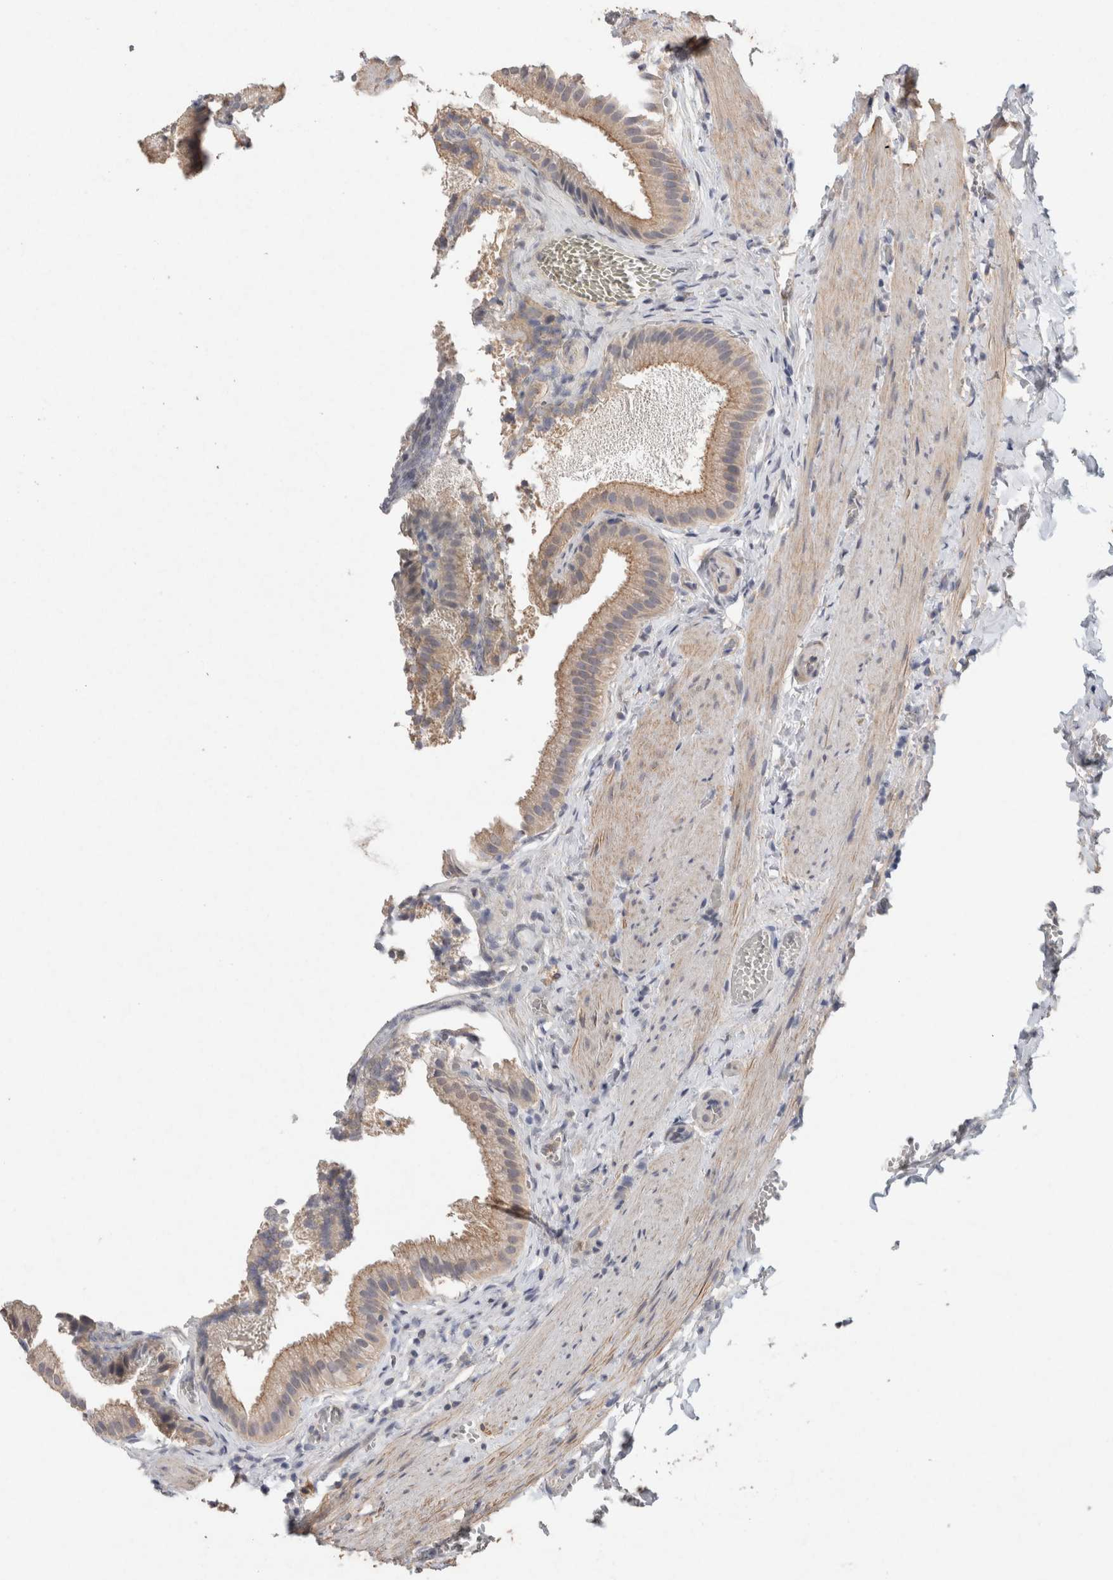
{"staining": {"intensity": "moderate", "quantity": ">75%", "location": "cytoplasmic/membranous"}, "tissue": "gallbladder", "cell_type": "Glandular cells", "image_type": "normal", "snomed": [{"axis": "morphology", "description": "Normal tissue, NOS"}, {"axis": "topography", "description": "Gallbladder"}], "caption": "Brown immunohistochemical staining in unremarkable human gallbladder exhibits moderate cytoplasmic/membranous staining in approximately >75% of glandular cells.", "gene": "RAB14", "patient": {"sex": "male", "age": 38}}